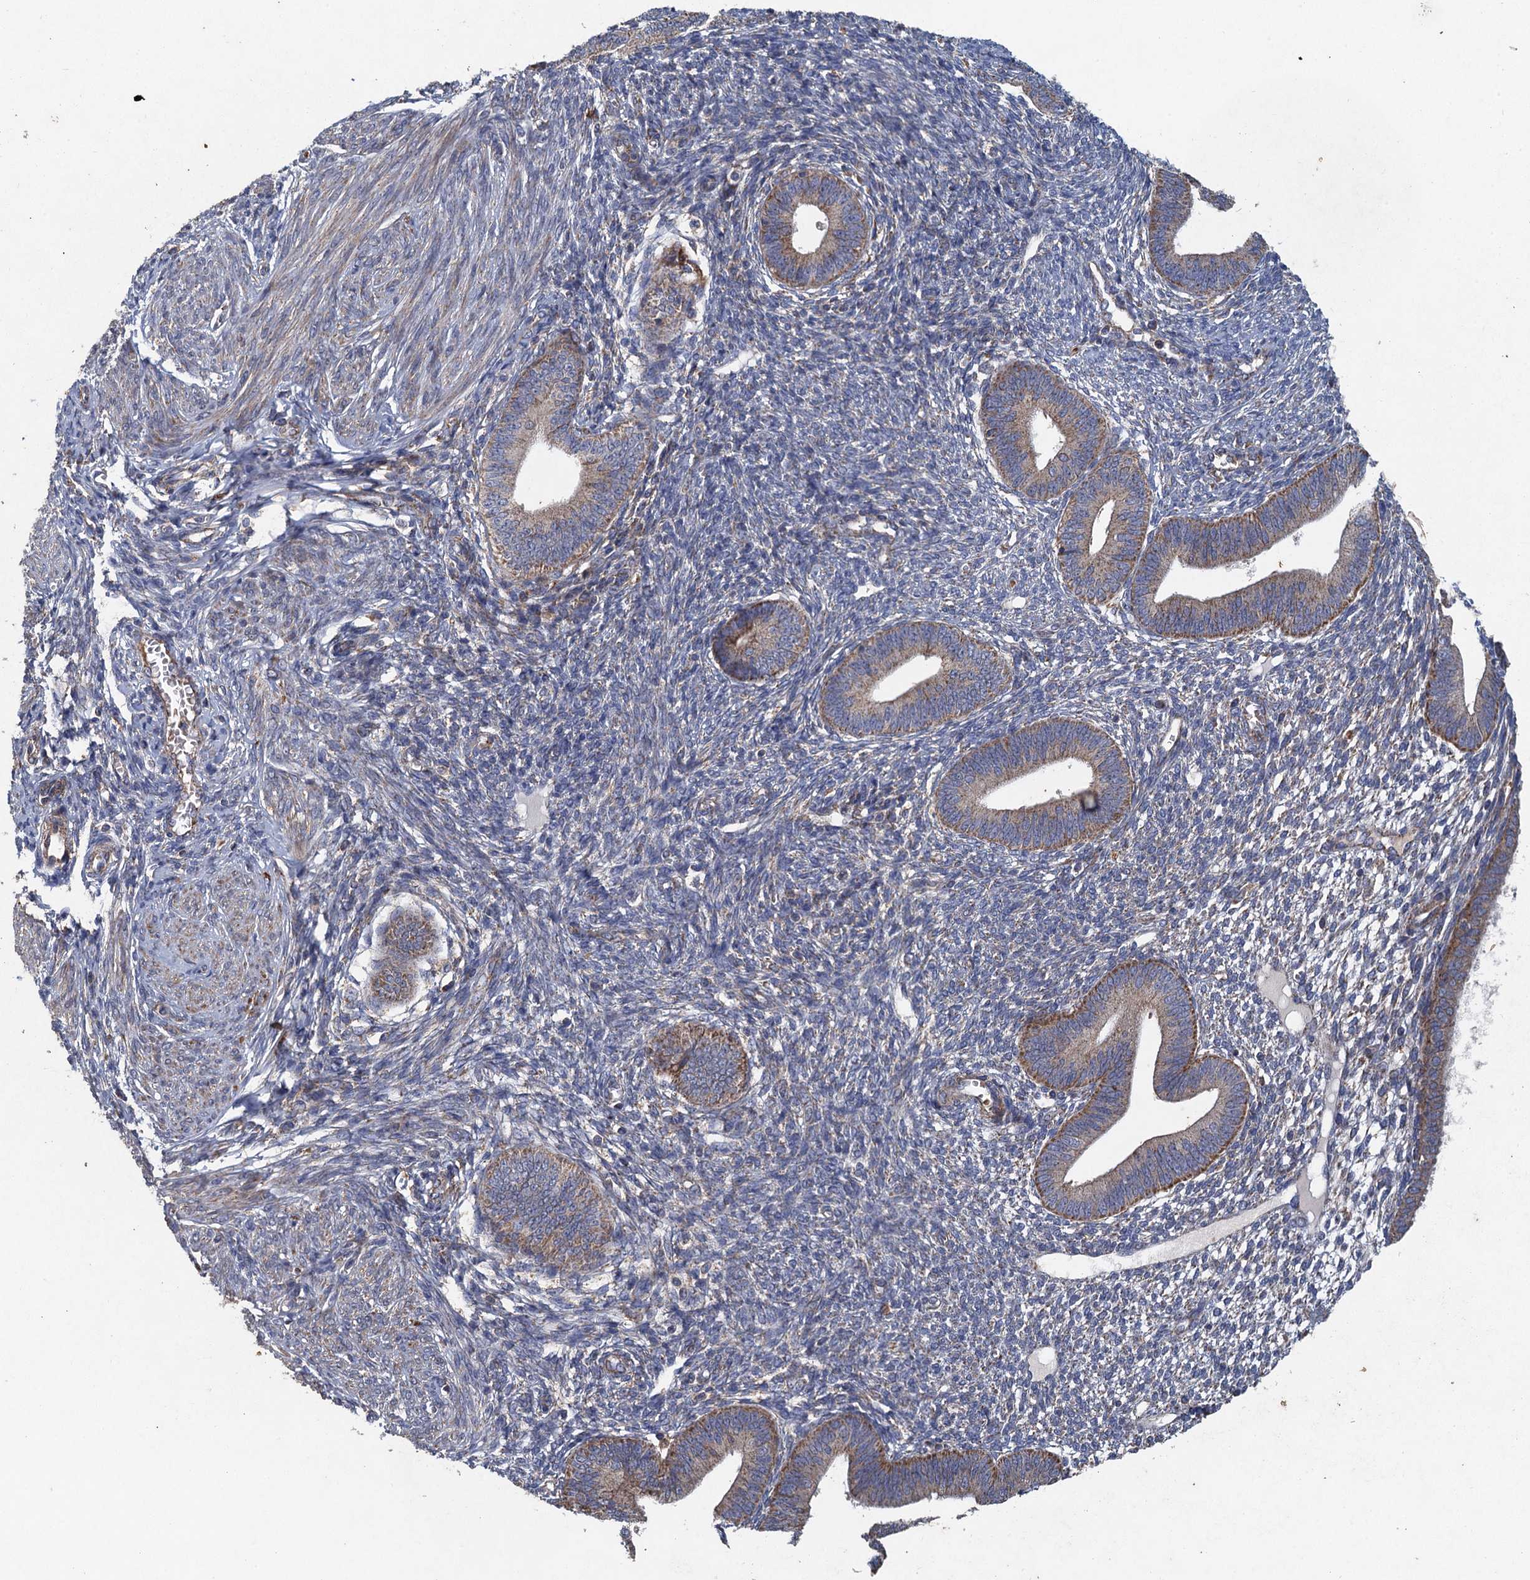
{"staining": {"intensity": "negative", "quantity": "none", "location": "none"}, "tissue": "endometrium", "cell_type": "Cells in endometrial stroma", "image_type": "normal", "snomed": [{"axis": "morphology", "description": "Normal tissue, NOS"}, {"axis": "topography", "description": "Endometrium"}], "caption": "Protein analysis of unremarkable endometrium demonstrates no significant staining in cells in endometrial stroma. (Immunohistochemistry (ihc), brightfield microscopy, high magnification).", "gene": "BCS1L", "patient": {"sex": "female", "age": 46}}